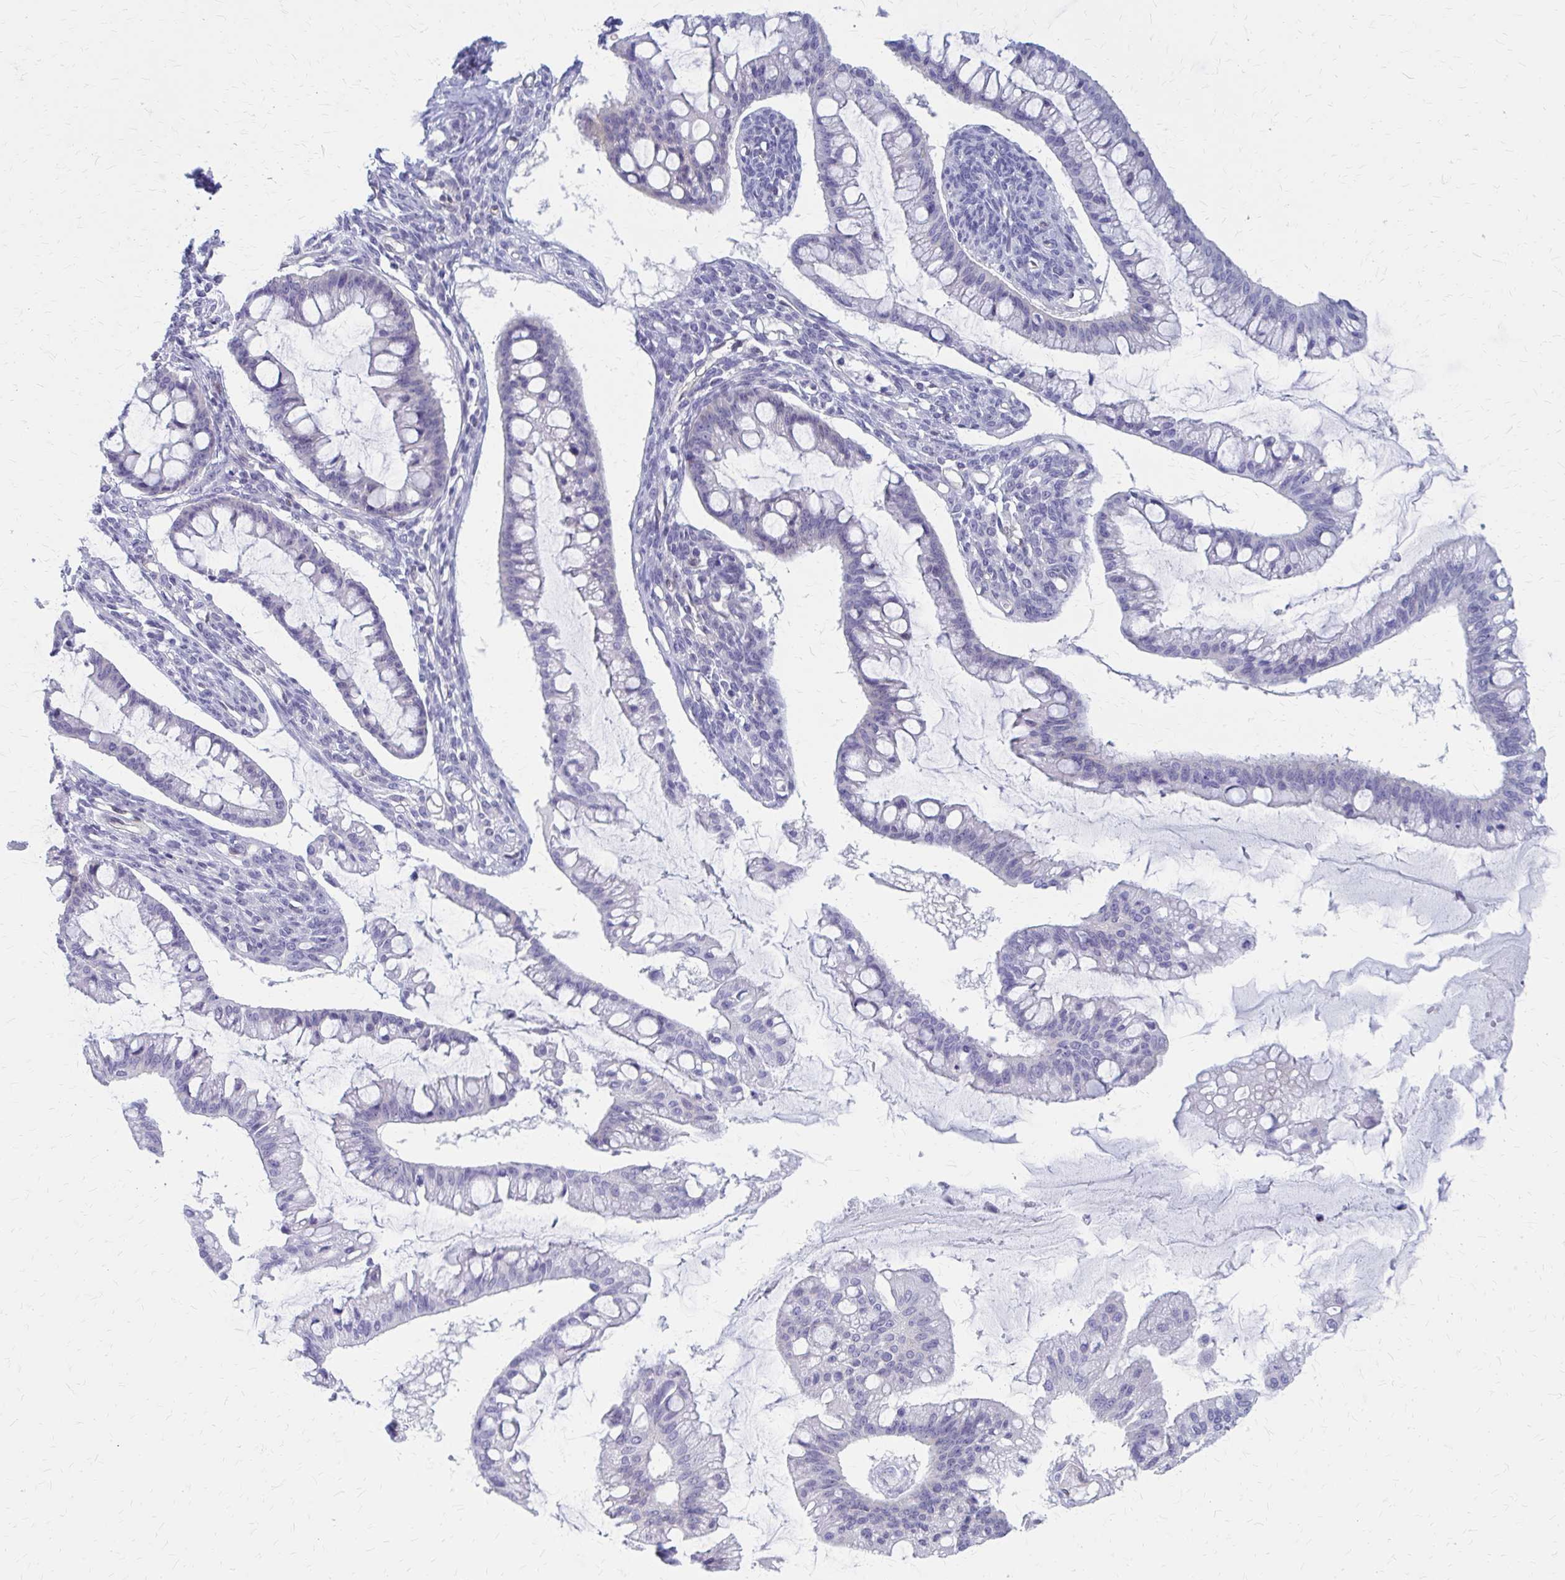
{"staining": {"intensity": "negative", "quantity": "none", "location": "none"}, "tissue": "ovarian cancer", "cell_type": "Tumor cells", "image_type": "cancer", "snomed": [{"axis": "morphology", "description": "Cystadenocarcinoma, mucinous, NOS"}, {"axis": "topography", "description": "Ovary"}], "caption": "Micrograph shows no protein positivity in tumor cells of mucinous cystadenocarcinoma (ovarian) tissue.", "gene": "CLIC2", "patient": {"sex": "female", "age": 73}}